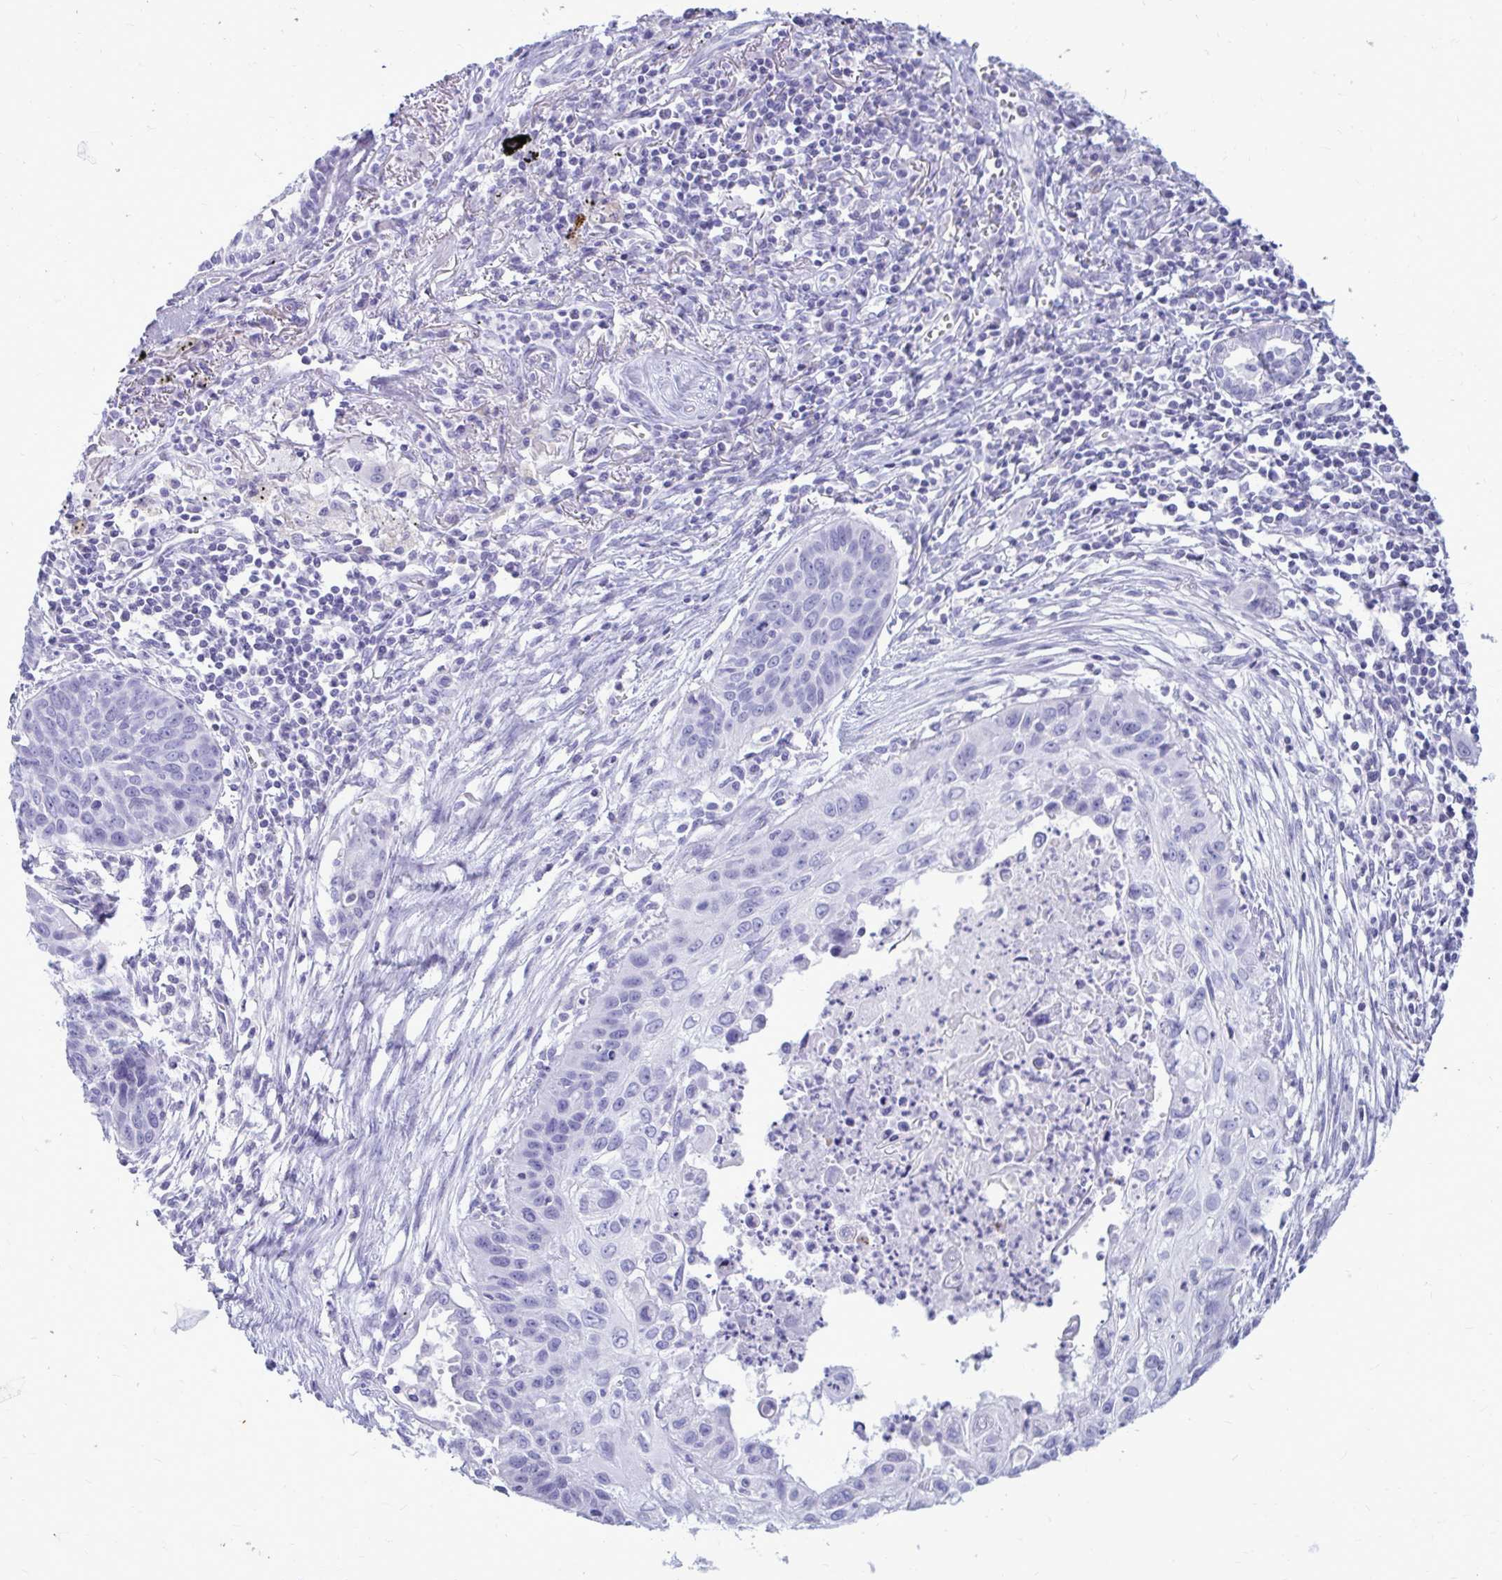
{"staining": {"intensity": "negative", "quantity": "none", "location": "none"}, "tissue": "lung cancer", "cell_type": "Tumor cells", "image_type": "cancer", "snomed": [{"axis": "morphology", "description": "Squamous cell carcinoma, NOS"}, {"axis": "topography", "description": "Lung"}], "caption": "Immunohistochemical staining of human lung cancer (squamous cell carcinoma) displays no significant expression in tumor cells. (DAB IHC visualized using brightfield microscopy, high magnification).", "gene": "NANOGNB", "patient": {"sex": "male", "age": 71}}